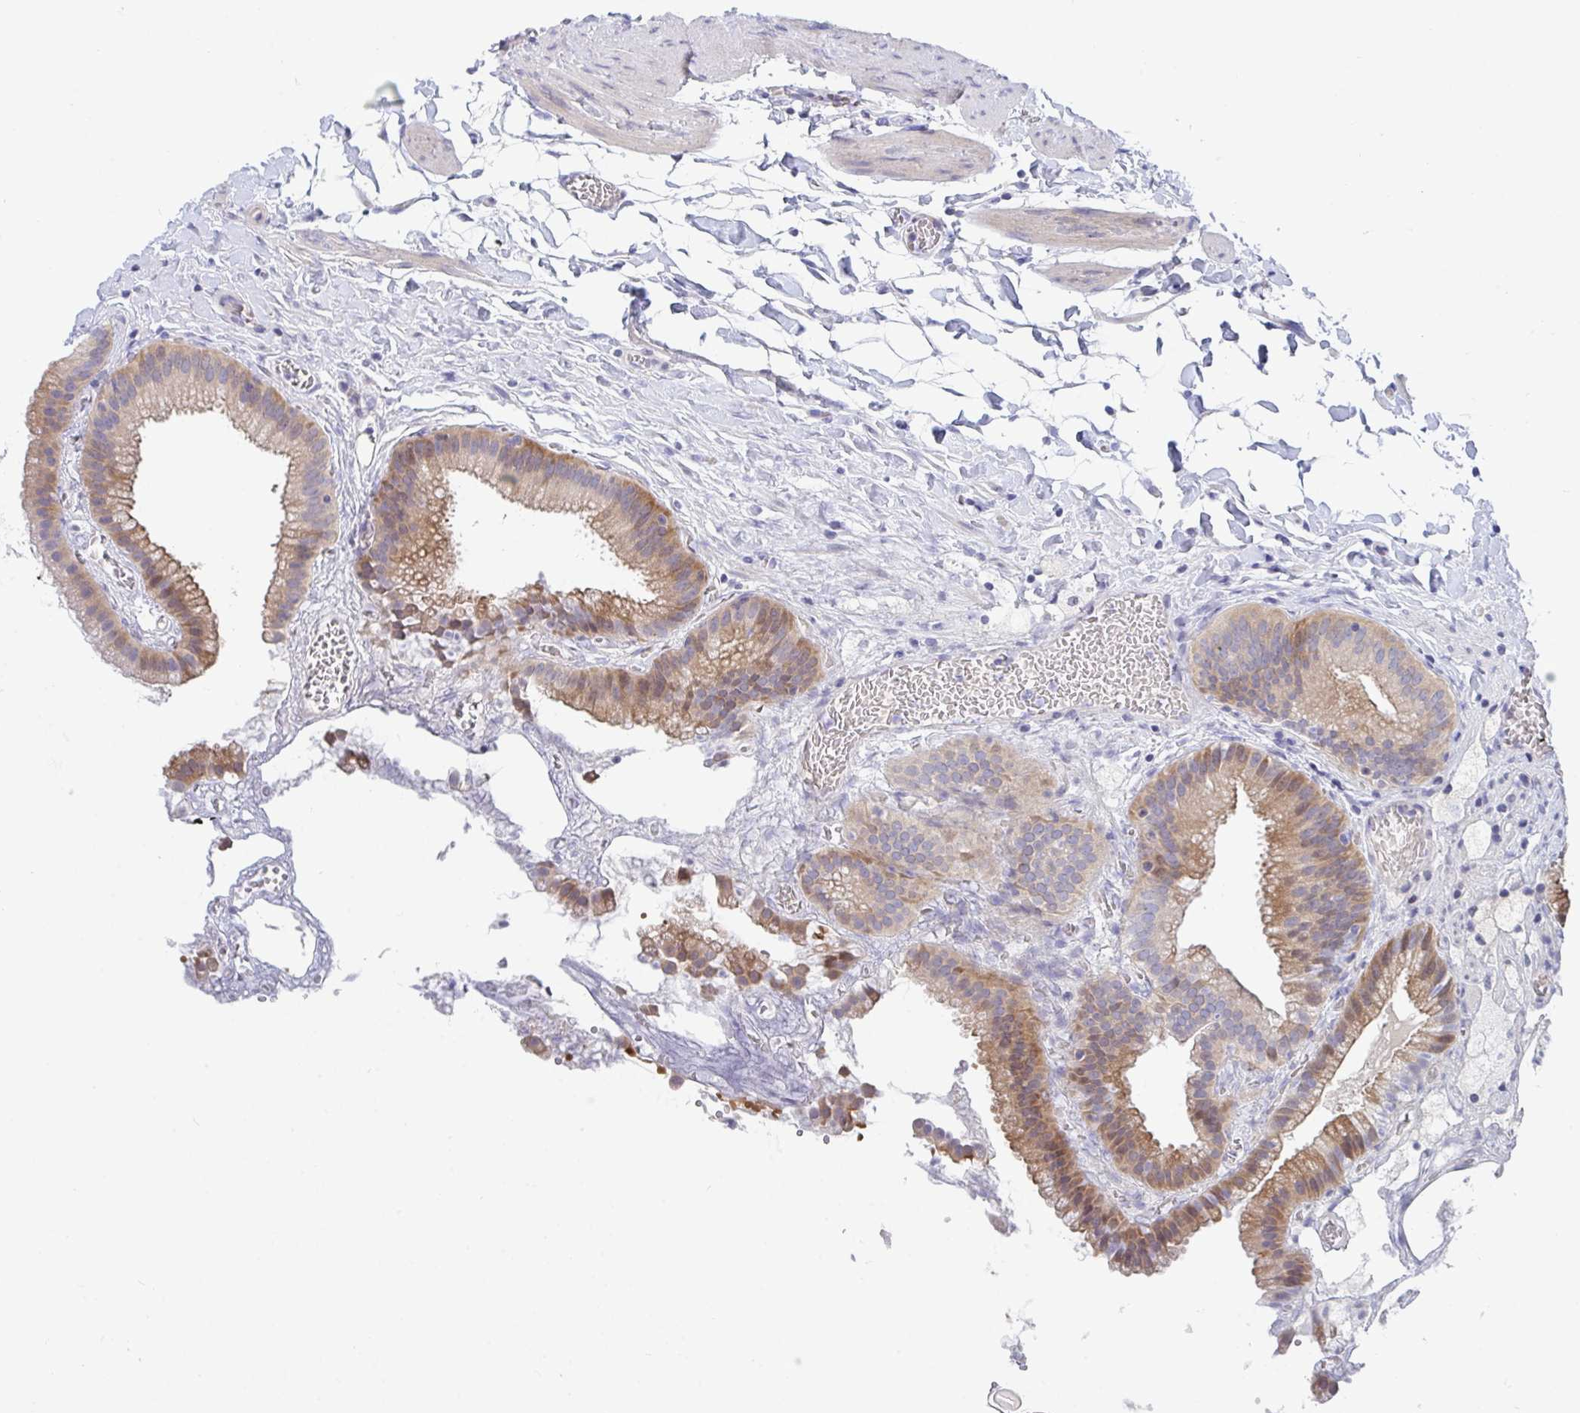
{"staining": {"intensity": "moderate", "quantity": ">75%", "location": "cytoplasmic/membranous,nuclear"}, "tissue": "gallbladder", "cell_type": "Glandular cells", "image_type": "normal", "snomed": [{"axis": "morphology", "description": "Normal tissue, NOS"}, {"axis": "topography", "description": "Gallbladder"}], "caption": "Gallbladder was stained to show a protein in brown. There is medium levels of moderate cytoplasmic/membranous,nuclear staining in about >75% of glandular cells. (Brightfield microscopy of DAB IHC at high magnification).", "gene": "P2RX3", "patient": {"sex": "female", "age": 63}}